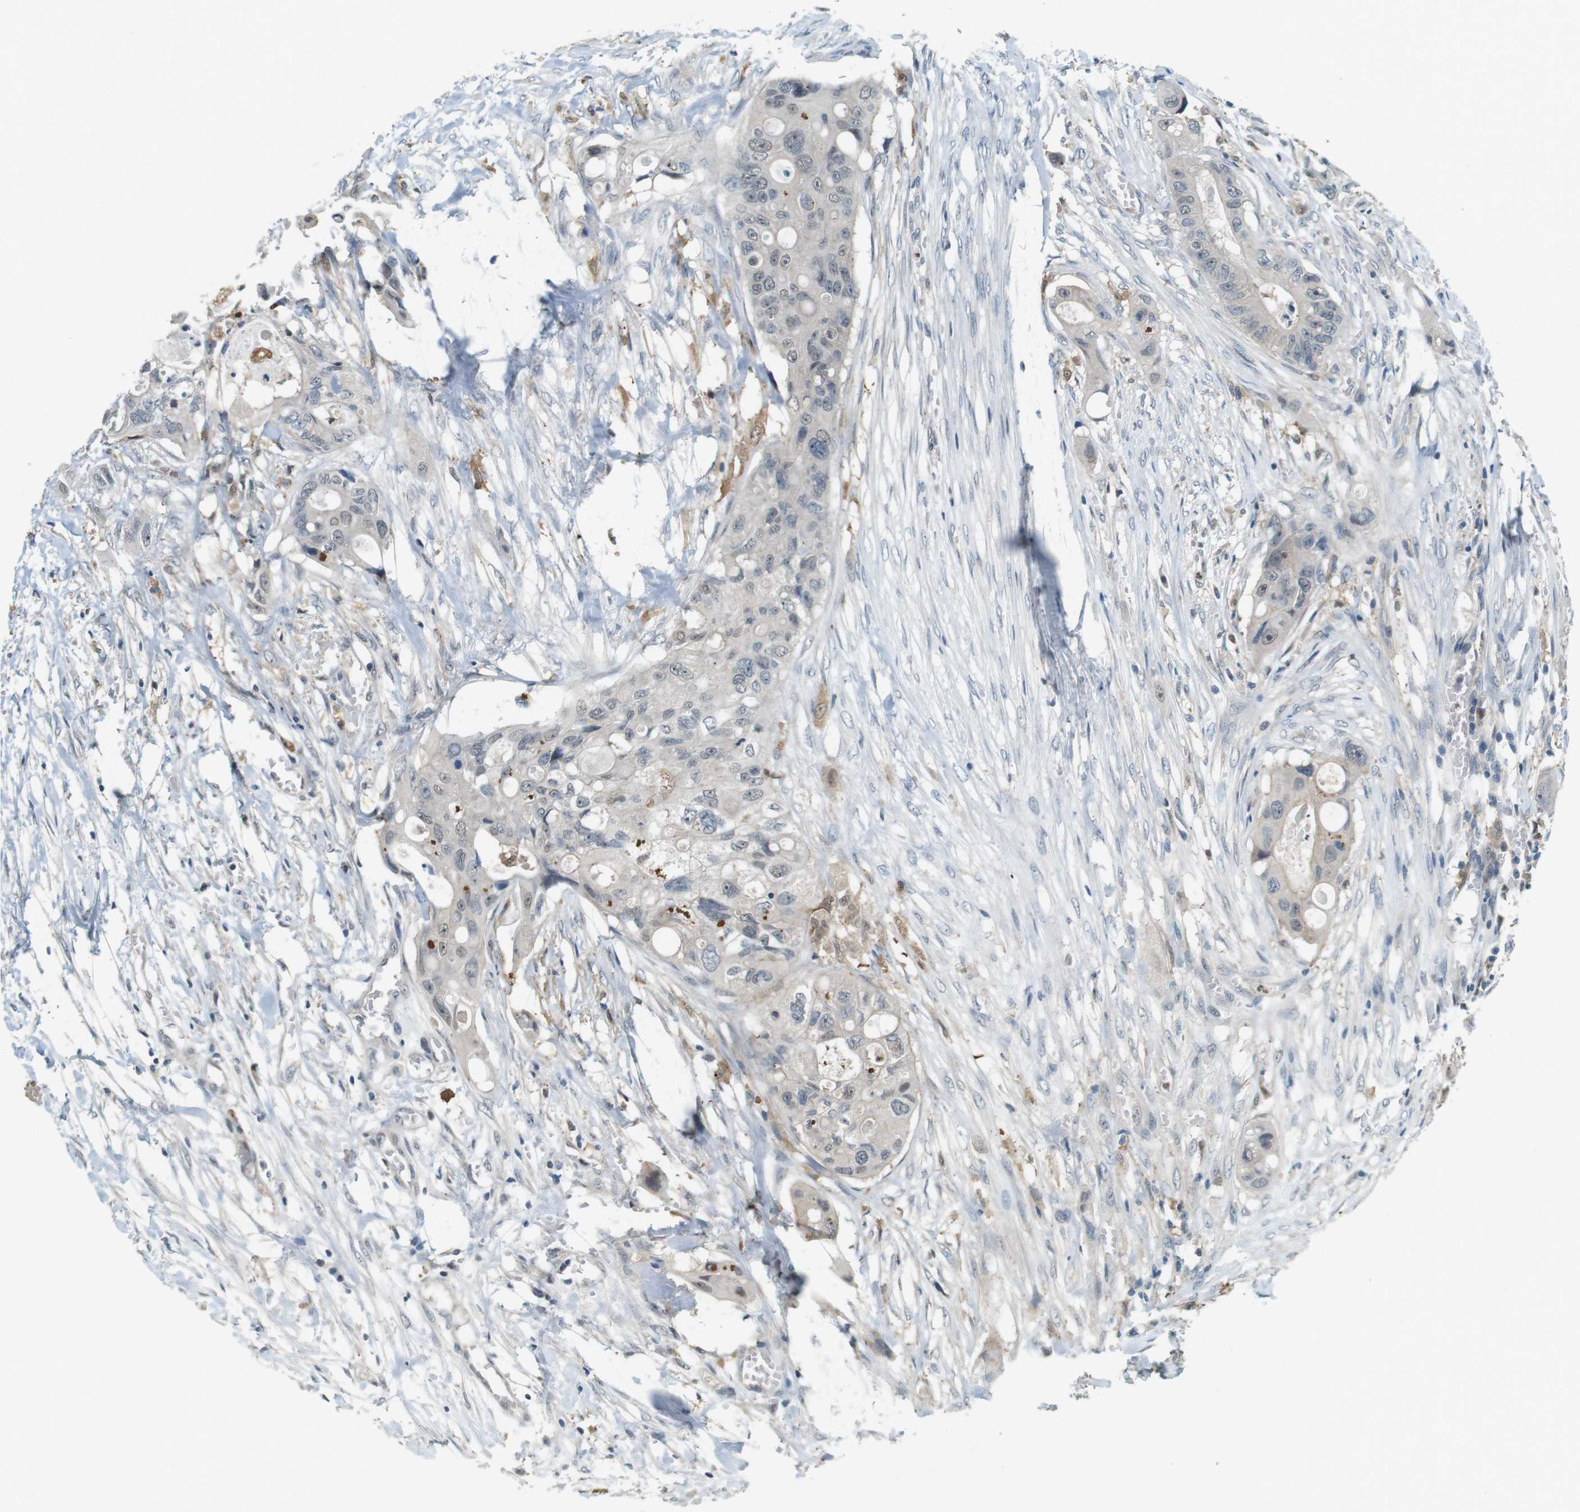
{"staining": {"intensity": "weak", "quantity": "<25%", "location": "nuclear"}, "tissue": "colorectal cancer", "cell_type": "Tumor cells", "image_type": "cancer", "snomed": [{"axis": "morphology", "description": "Adenocarcinoma, NOS"}, {"axis": "topography", "description": "Colon"}], "caption": "IHC photomicrograph of colorectal adenocarcinoma stained for a protein (brown), which demonstrates no positivity in tumor cells.", "gene": "CDK14", "patient": {"sex": "female", "age": 57}}